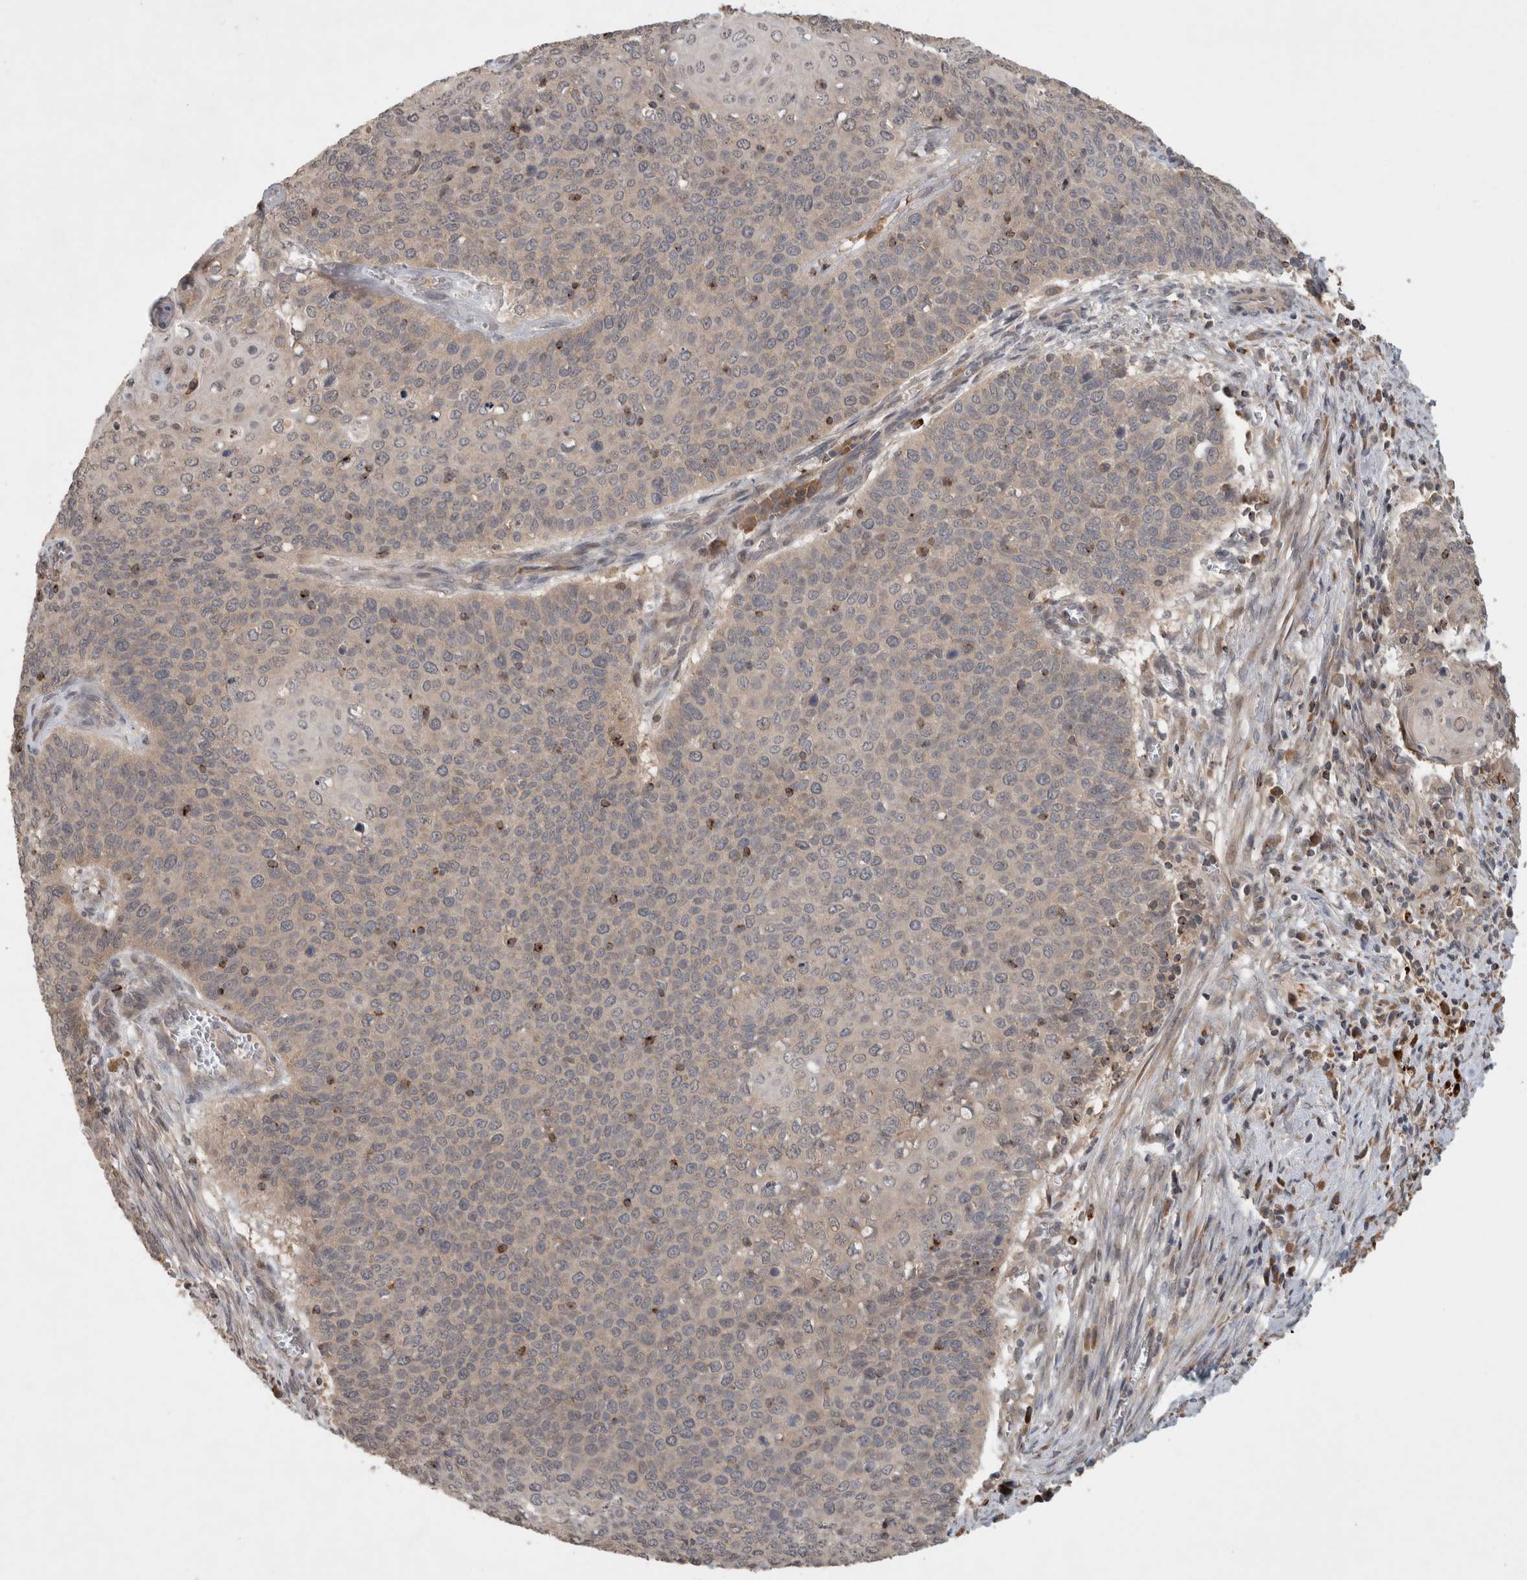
{"staining": {"intensity": "weak", "quantity": "25%-75%", "location": "cytoplasmic/membranous"}, "tissue": "cervical cancer", "cell_type": "Tumor cells", "image_type": "cancer", "snomed": [{"axis": "morphology", "description": "Squamous cell carcinoma, NOS"}, {"axis": "topography", "description": "Cervix"}], "caption": "This histopathology image reveals IHC staining of human cervical cancer, with low weak cytoplasmic/membranous positivity in approximately 25%-75% of tumor cells.", "gene": "SERAC1", "patient": {"sex": "female", "age": 39}}